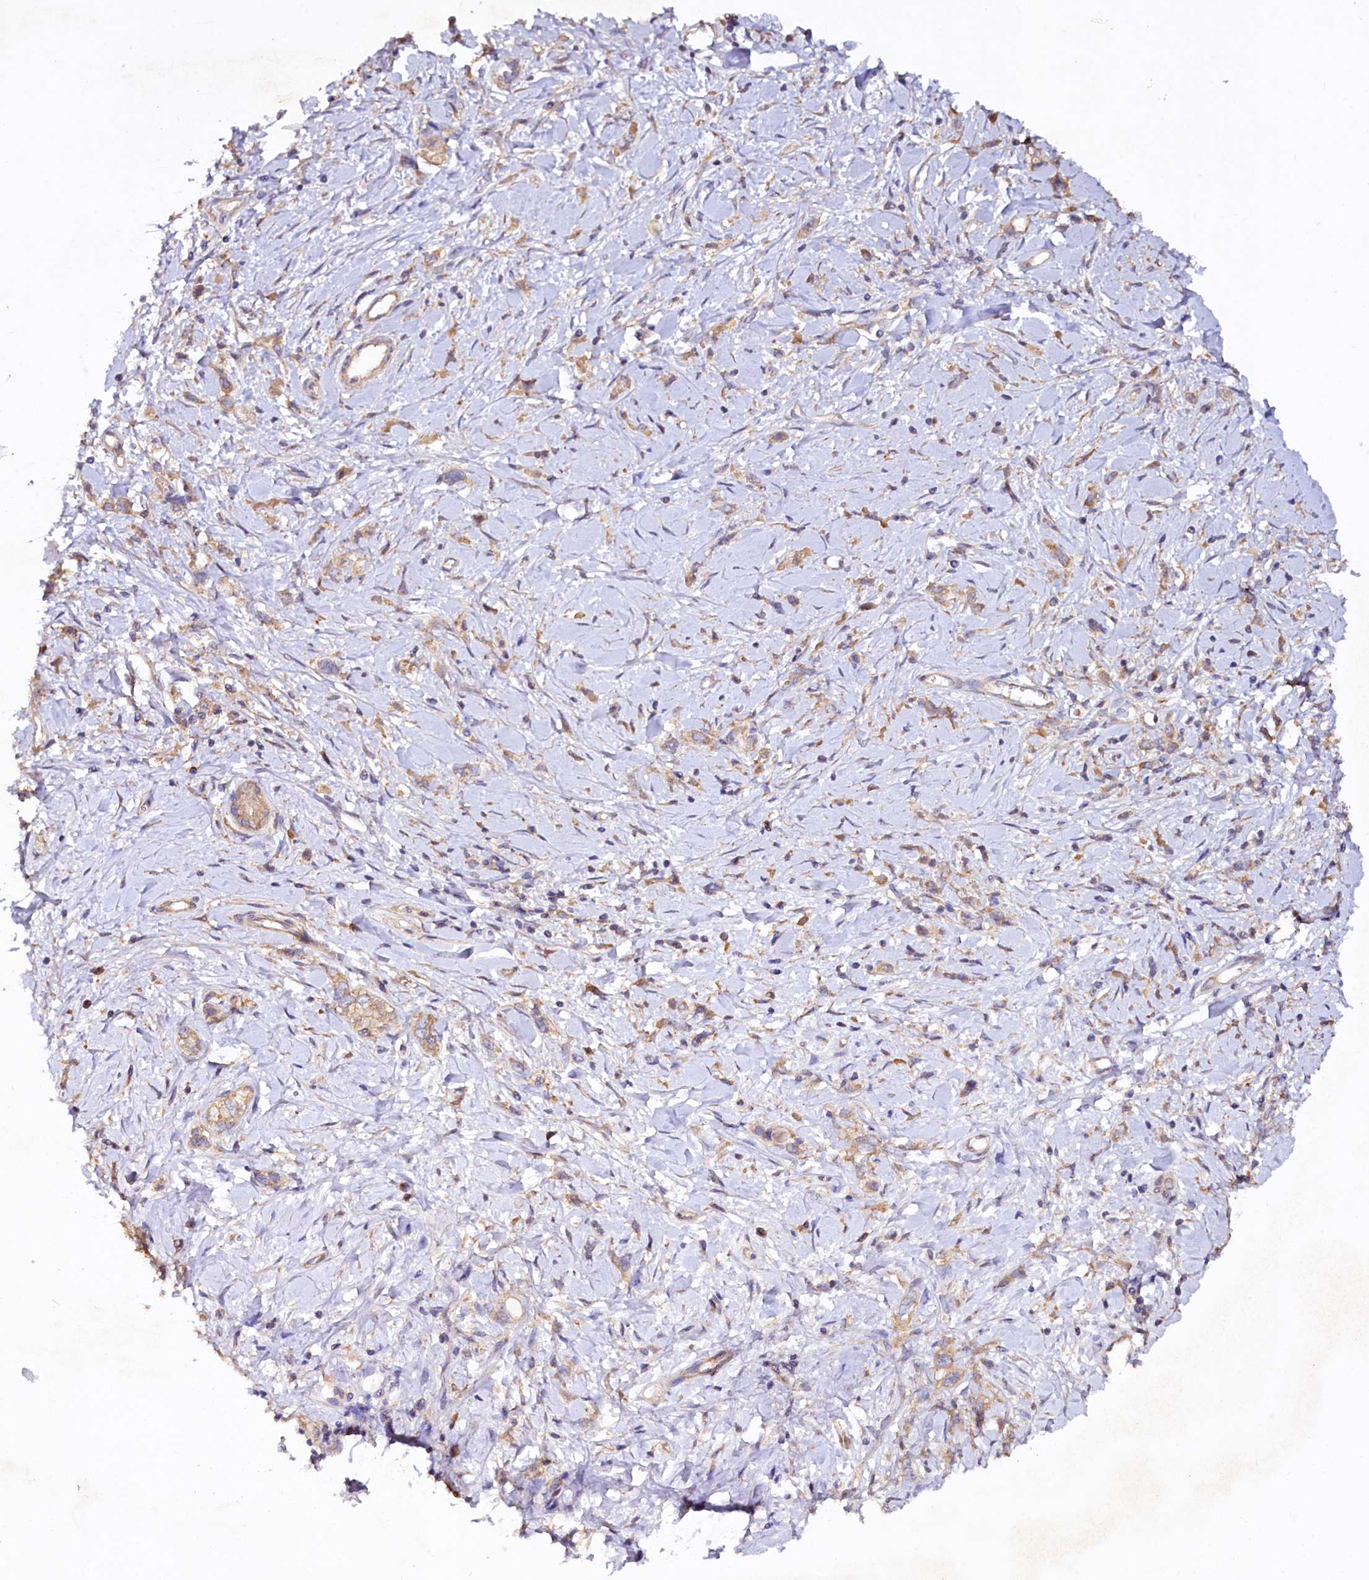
{"staining": {"intensity": "weak", "quantity": "25%-75%", "location": "cytoplasmic/membranous"}, "tissue": "stomach cancer", "cell_type": "Tumor cells", "image_type": "cancer", "snomed": [{"axis": "morphology", "description": "Adenocarcinoma, NOS"}, {"axis": "topography", "description": "Stomach"}], "caption": "Human stomach cancer (adenocarcinoma) stained with a protein marker exhibits weak staining in tumor cells.", "gene": "ETFBKMT", "patient": {"sex": "female", "age": 76}}